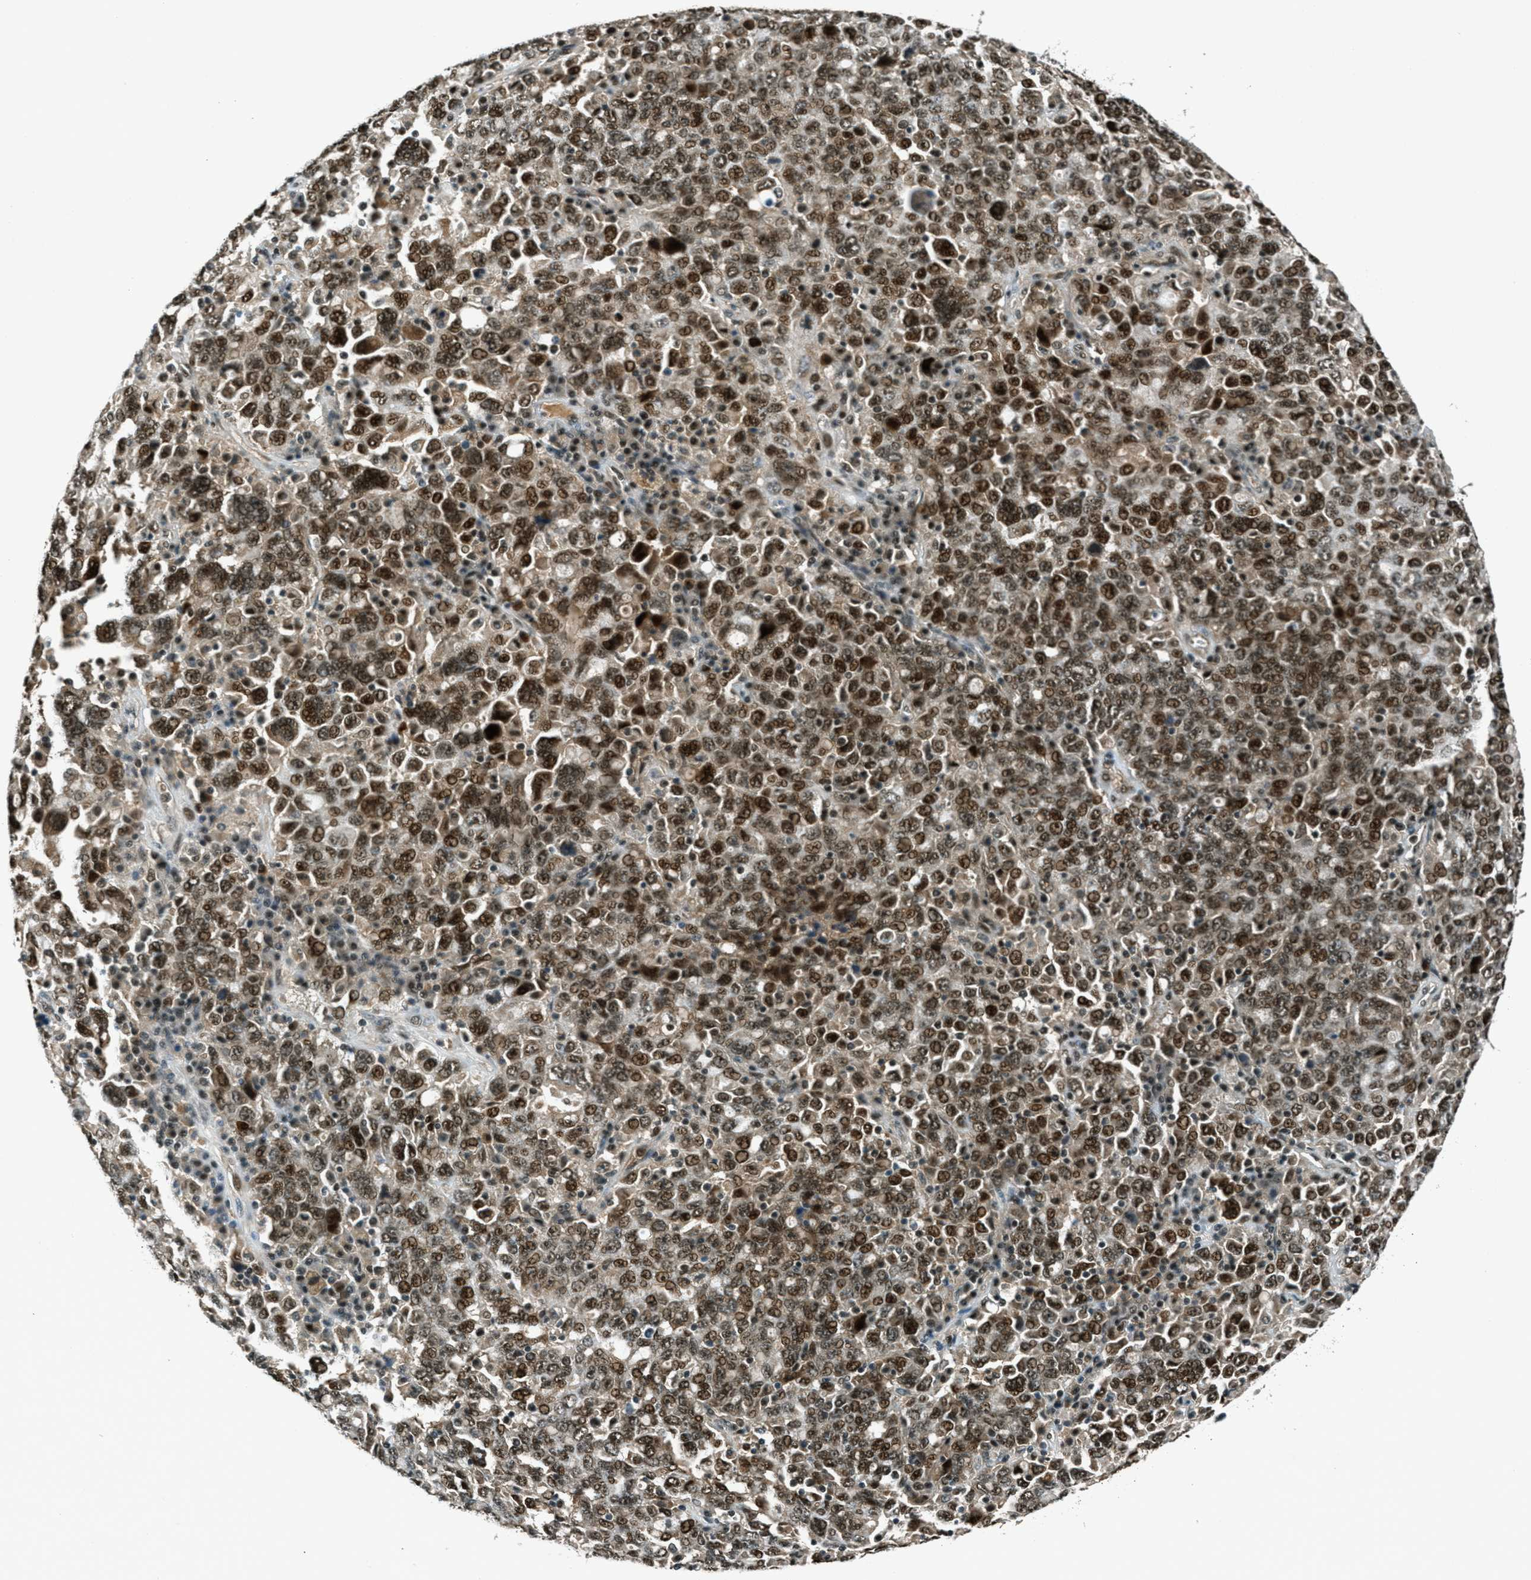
{"staining": {"intensity": "strong", "quantity": ">75%", "location": "nuclear"}, "tissue": "ovarian cancer", "cell_type": "Tumor cells", "image_type": "cancer", "snomed": [{"axis": "morphology", "description": "Carcinoma, endometroid"}, {"axis": "topography", "description": "Ovary"}], "caption": "Ovarian cancer was stained to show a protein in brown. There is high levels of strong nuclear positivity in approximately >75% of tumor cells.", "gene": "FOXM1", "patient": {"sex": "female", "age": 62}}